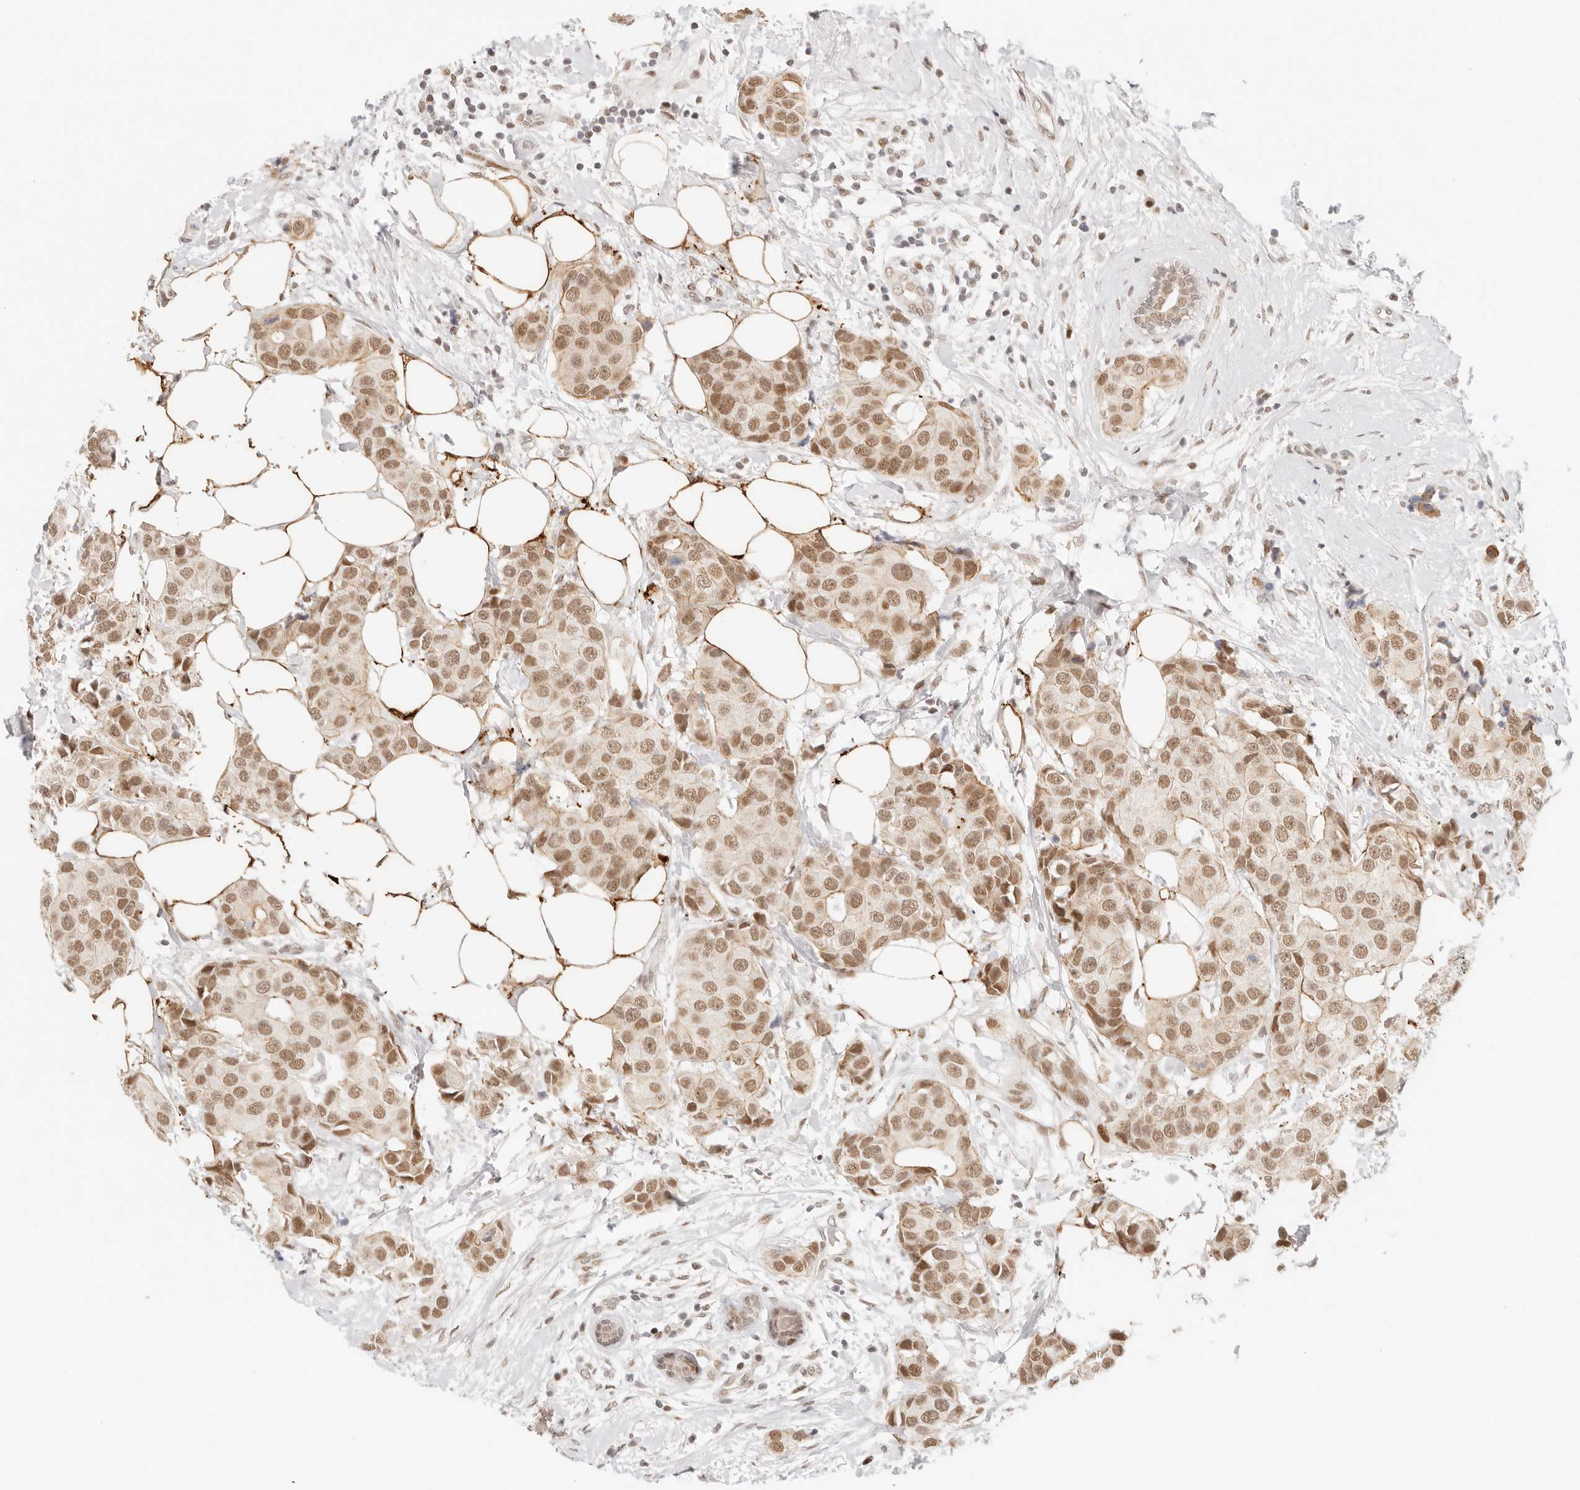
{"staining": {"intensity": "moderate", "quantity": ">75%", "location": "nuclear"}, "tissue": "breast cancer", "cell_type": "Tumor cells", "image_type": "cancer", "snomed": [{"axis": "morphology", "description": "Normal tissue, NOS"}, {"axis": "morphology", "description": "Duct carcinoma"}, {"axis": "topography", "description": "Breast"}], "caption": "A histopathology image of human breast cancer stained for a protein demonstrates moderate nuclear brown staining in tumor cells.", "gene": "HOXC5", "patient": {"sex": "female", "age": 39}}